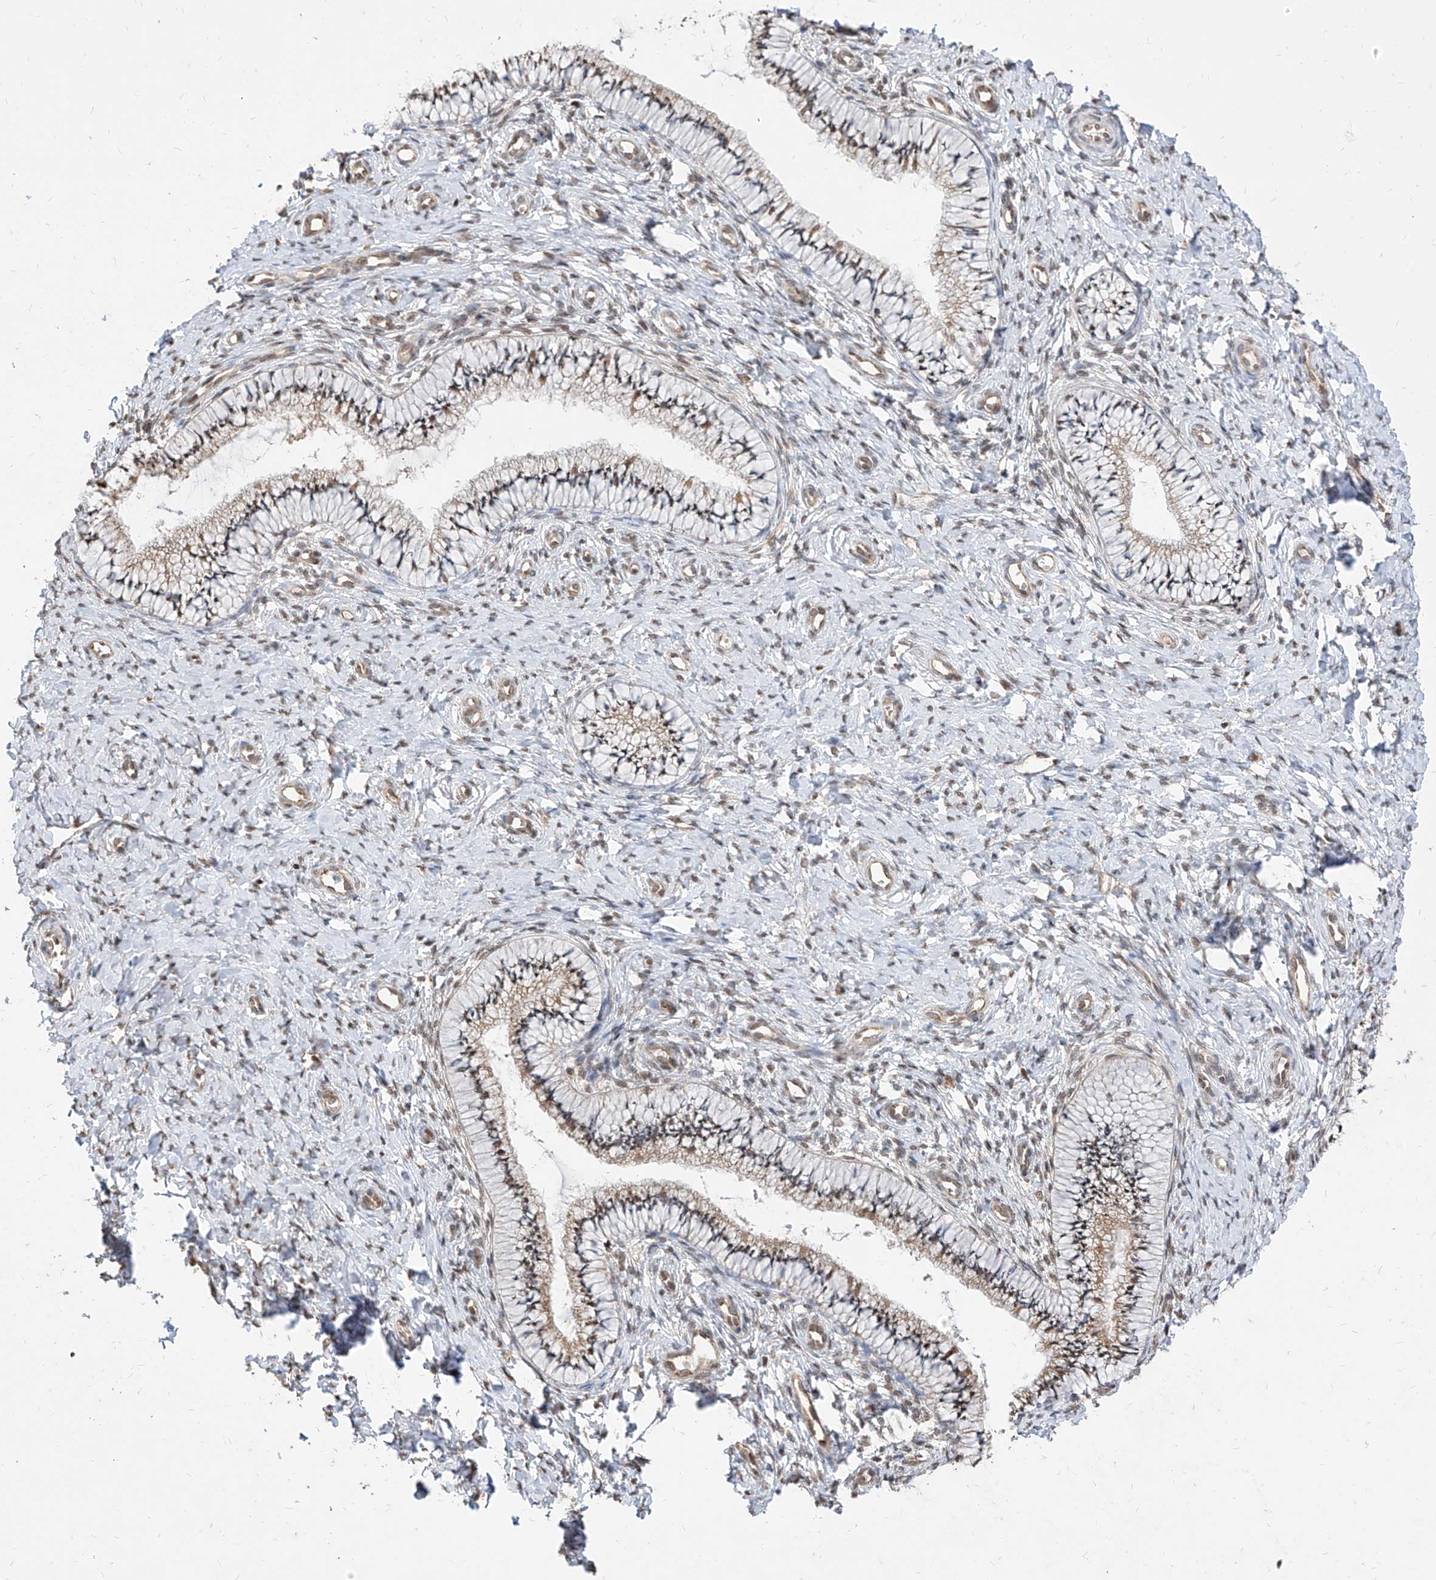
{"staining": {"intensity": "moderate", "quantity": "25%-75%", "location": "cytoplasmic/membranous,nuclear"}, "tissue": "cervix", "cell_type": "Glandular cells", "image_type": "normal", "snomed": [{"axis": "morphology", "description": "Normal tissue, NOS"}, {"axis": "topography", "description": "Cervix"}], "caption": "Protein expression analysis of benign cervix demonstrates moderate cytoplasmic/membranous,nuclear expression in about 25%-75% of glandular cells.", "gene": "C8orf82", "patient": {"sex": "female", "age": 36}}